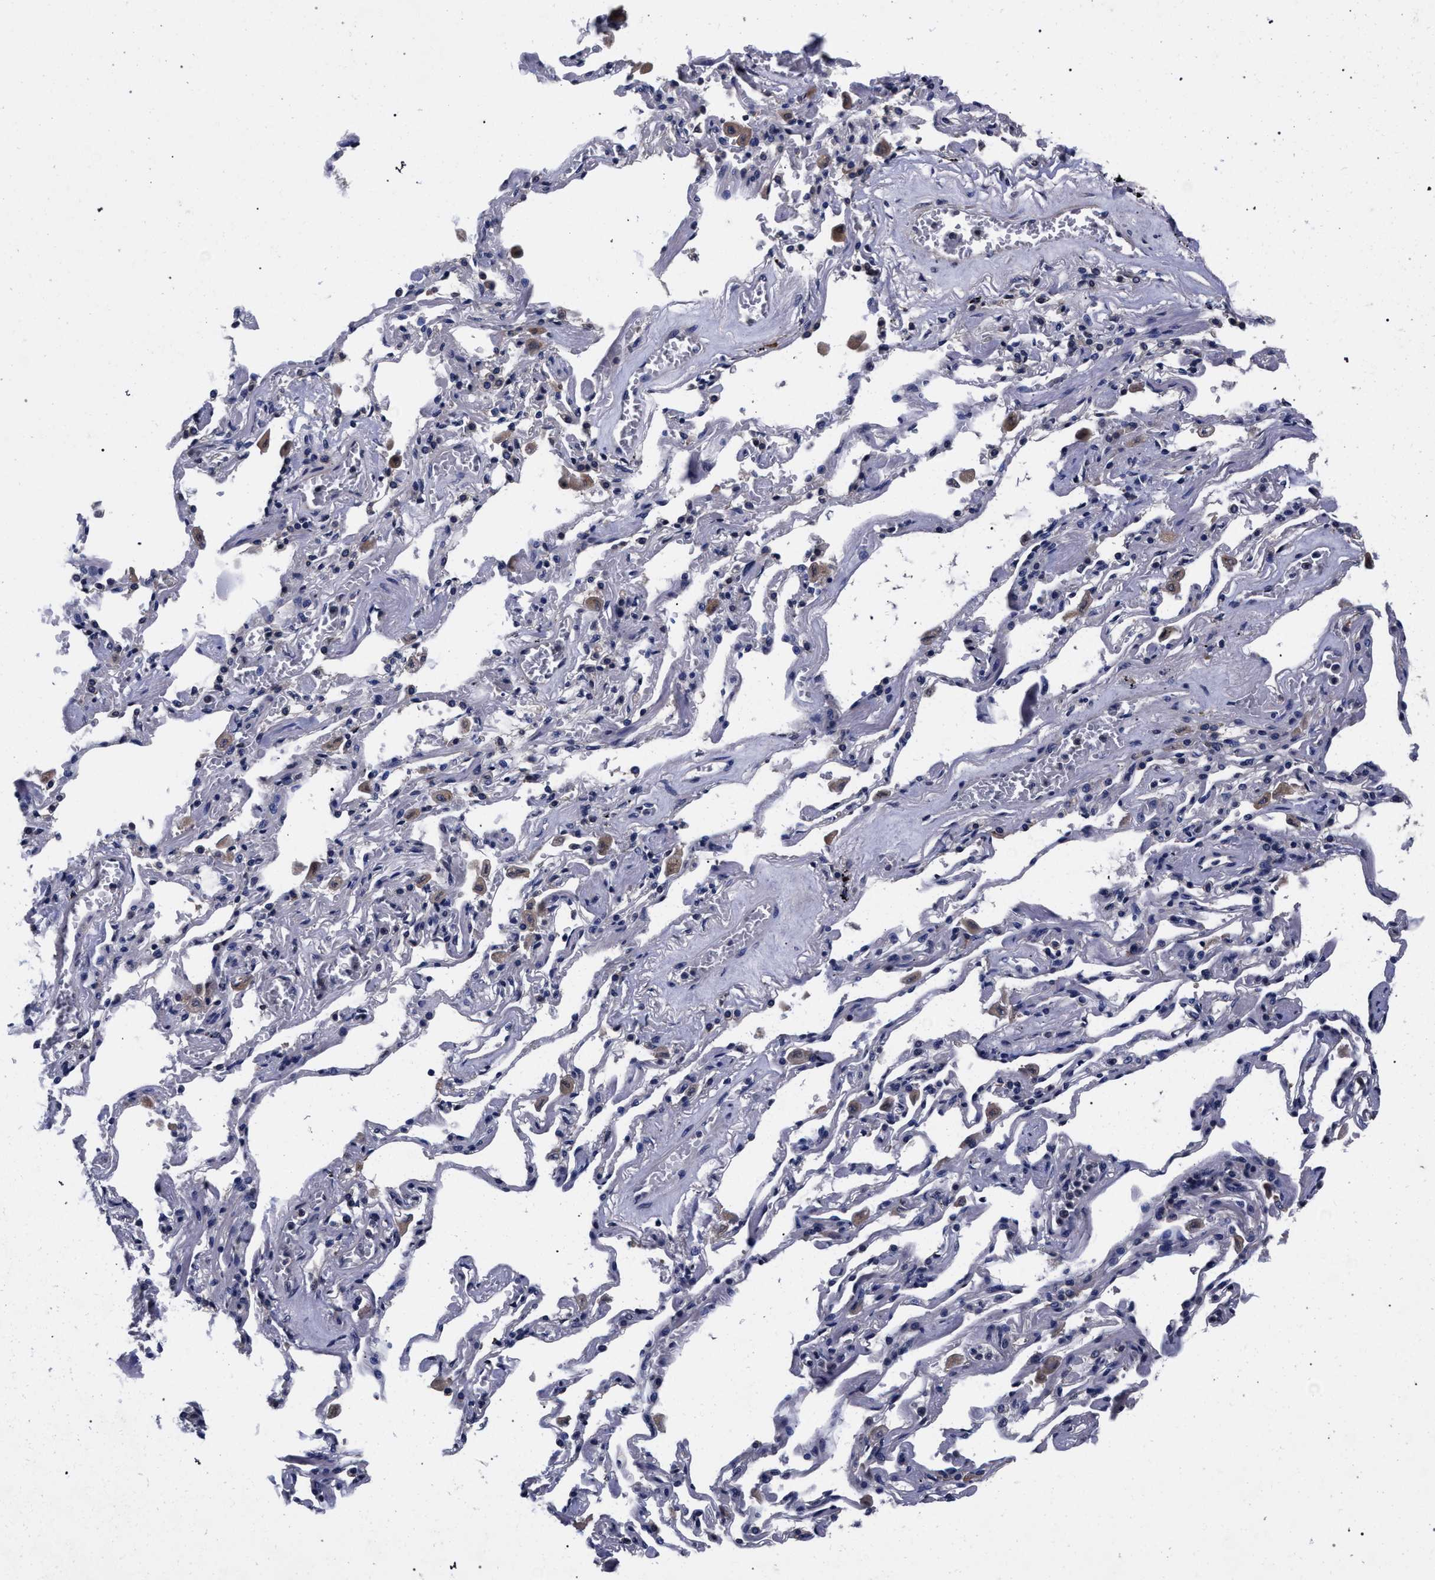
{"staining": {"intensity": "negative", "quantity": "none", "location": "none"}, "tissue": "adipose tissue", "cell_type": "Adipocytes", "image_type": "normal", "snomed": [{"axis": "morphology", "description": "Normal tissue, NOS"}, {"axis": "topography", "description": "Cartilage tissue"}, {"axis": "topography", "description": "Lung"}], "caption": "Immunohistochemistry (IHC) image of unremarkable adipose tissue stained for a protein (brown), which reveals no staining in adipocytes. The staining was performed using DAB to visualize the protein expression in brown, while the nuclei were stained in blue with hematoxylin (Magnification: 20x).", "gene": "CFAP95", "patient": {"sex": "female", "age": 77}}